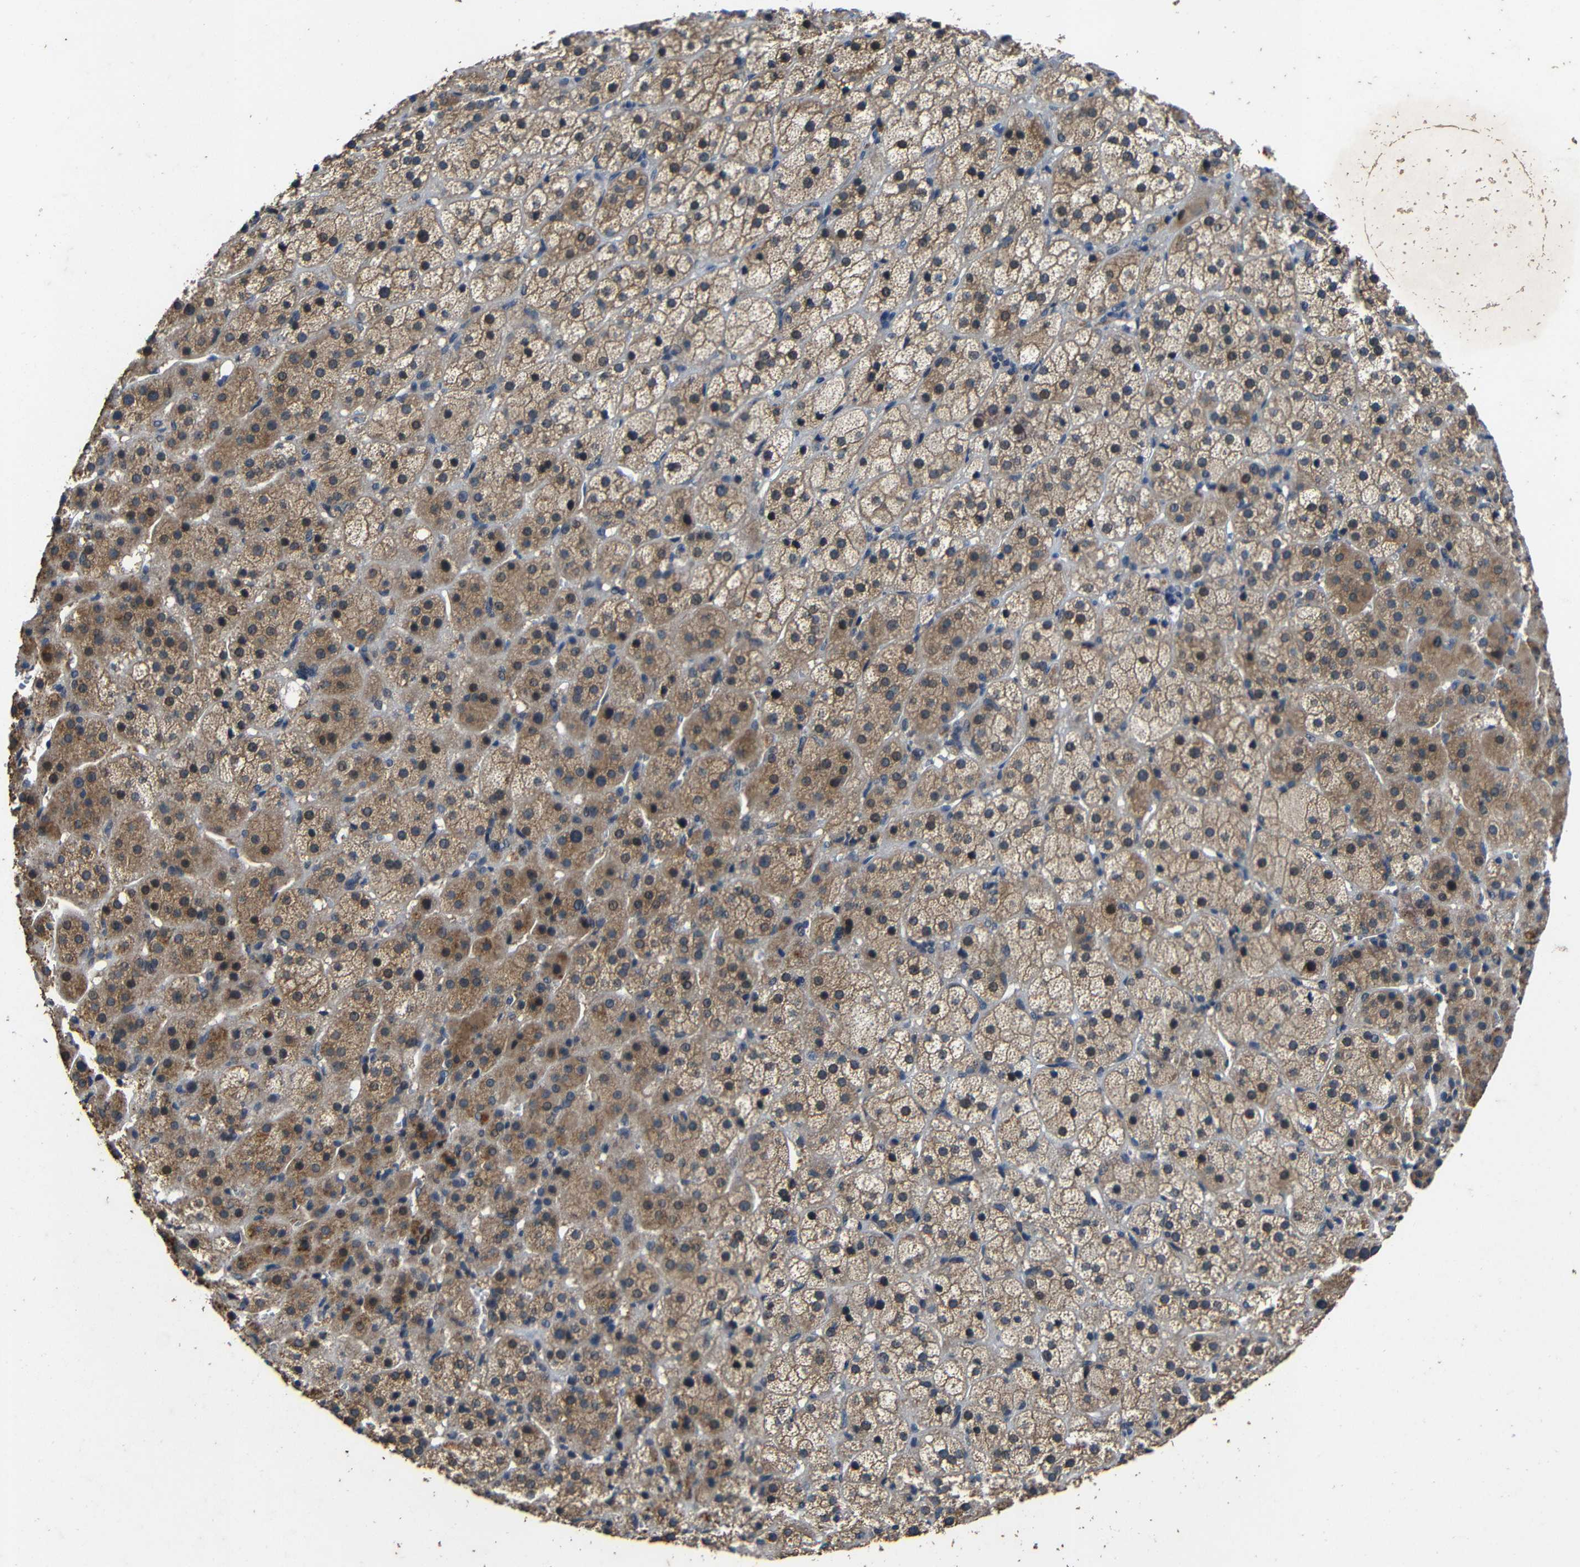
{"staining": {"intensity": "moderate", "quantity": ">75%", "location": "cytoplasmic/membranous"}, "tissue": "adrenal gland", "cell_type": "Glandular cells", "image_type": "normal", "snomed": [{"axis": "morphology", "description": "Normal tissue, NOS"}, {"axis": "topography", "description": "Adrenal gland"}], "caption": "High-power microscopy captured an IHC histopathology image of normal adrenal gland, revealing moderate cytoplasmic/membranous staining in approximately >75% of glandular cells. (DAB IHC with brightfield microscopy, high magnification).", "gene": "C6orf89", "patient": {"sex": "female", "age": 57}}